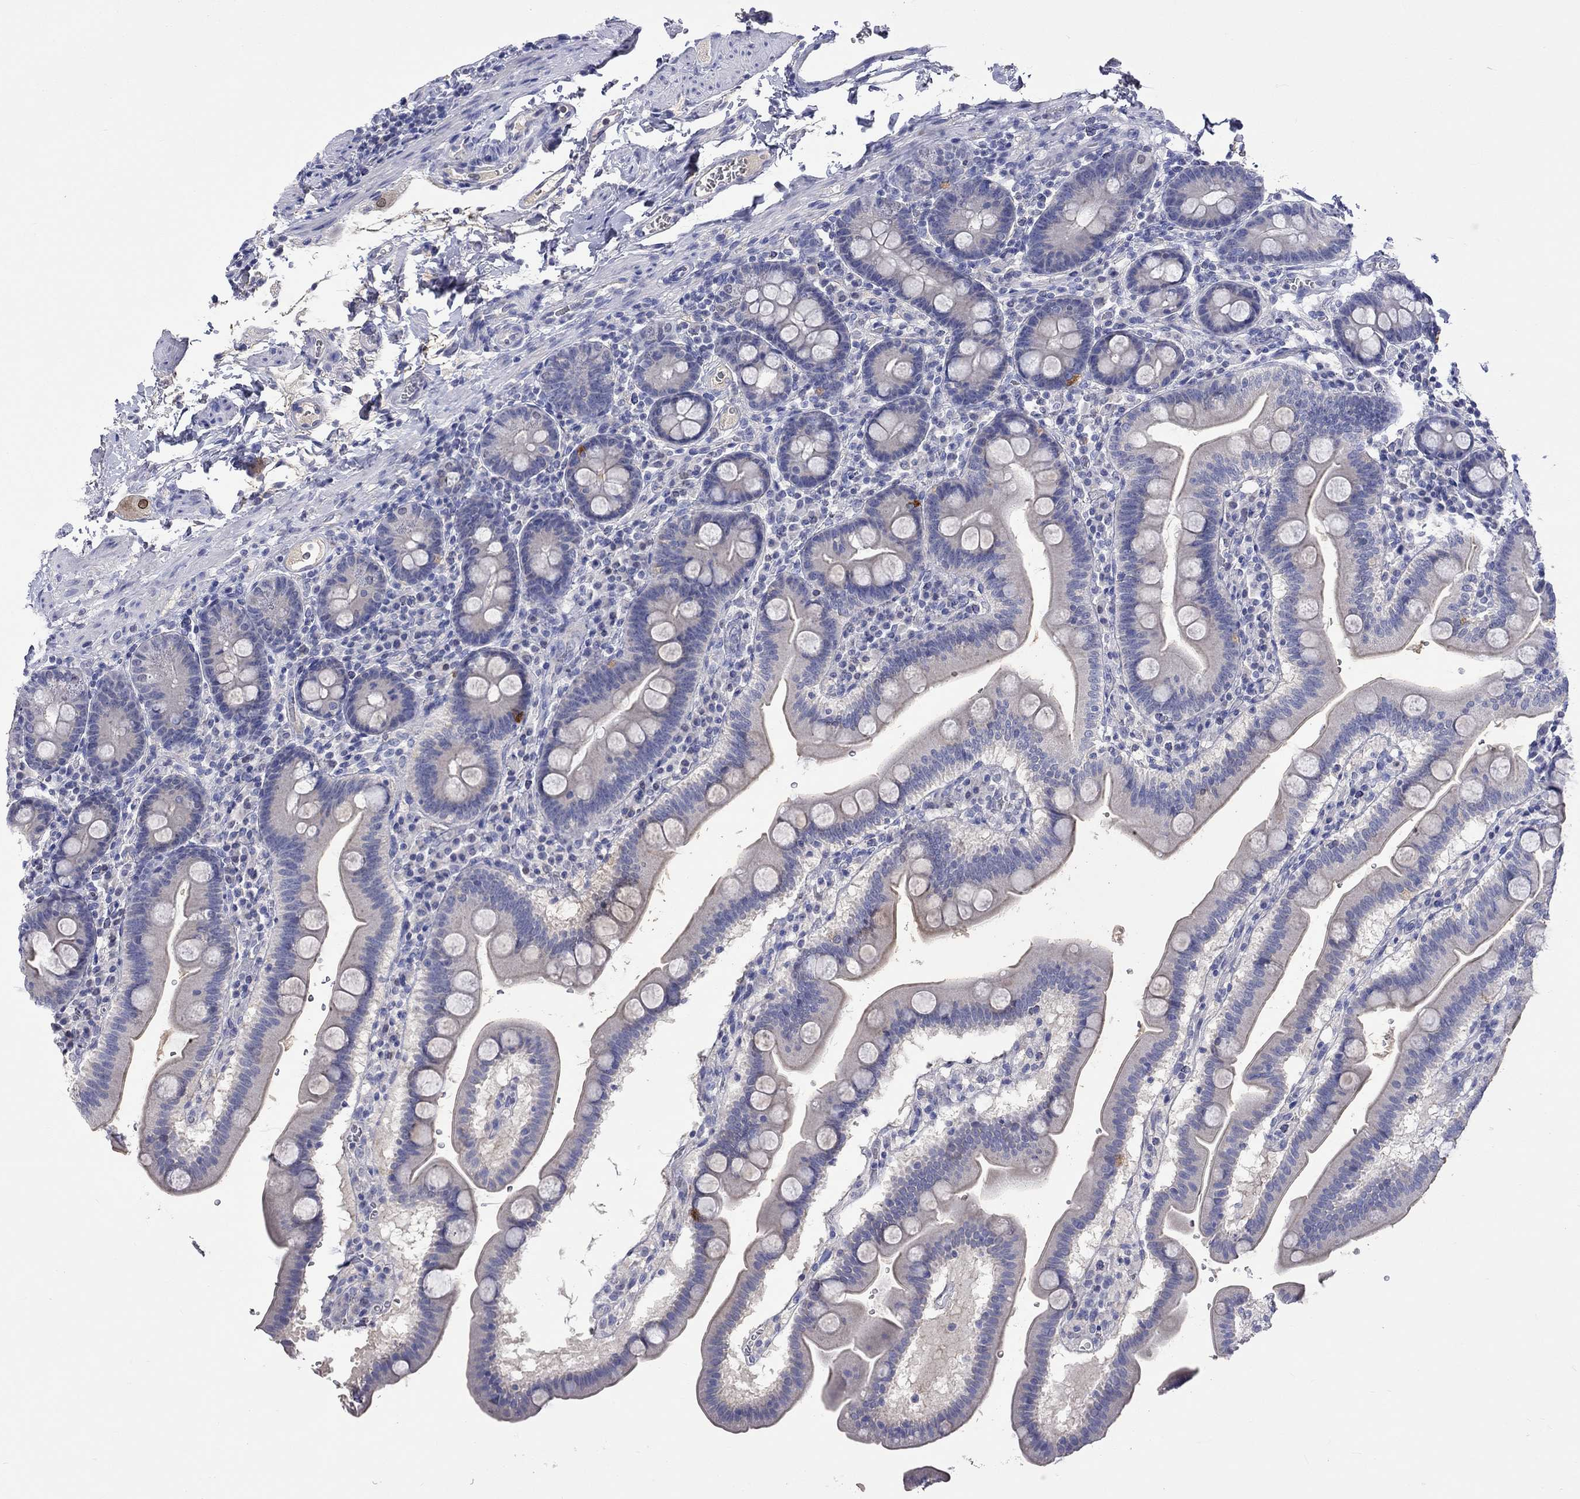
{"staining": {"intensity": "negative", "quantity": "none", "location": "none"}, "tissue": "duodenum", "cell_type": "Glandular cells", "image_type": "normal", "snomed": [{"axis": "morphology", "description": "Normal tissue, NOS"}, {"axis": "topography", "description": "Duodenum"}], "caption": "DAB immunohistochemical staining of normal duodenum shows no significant staining in glandular cells.", "gene": "LRFN4", "patient": {"sex": "male", "age": 59}}